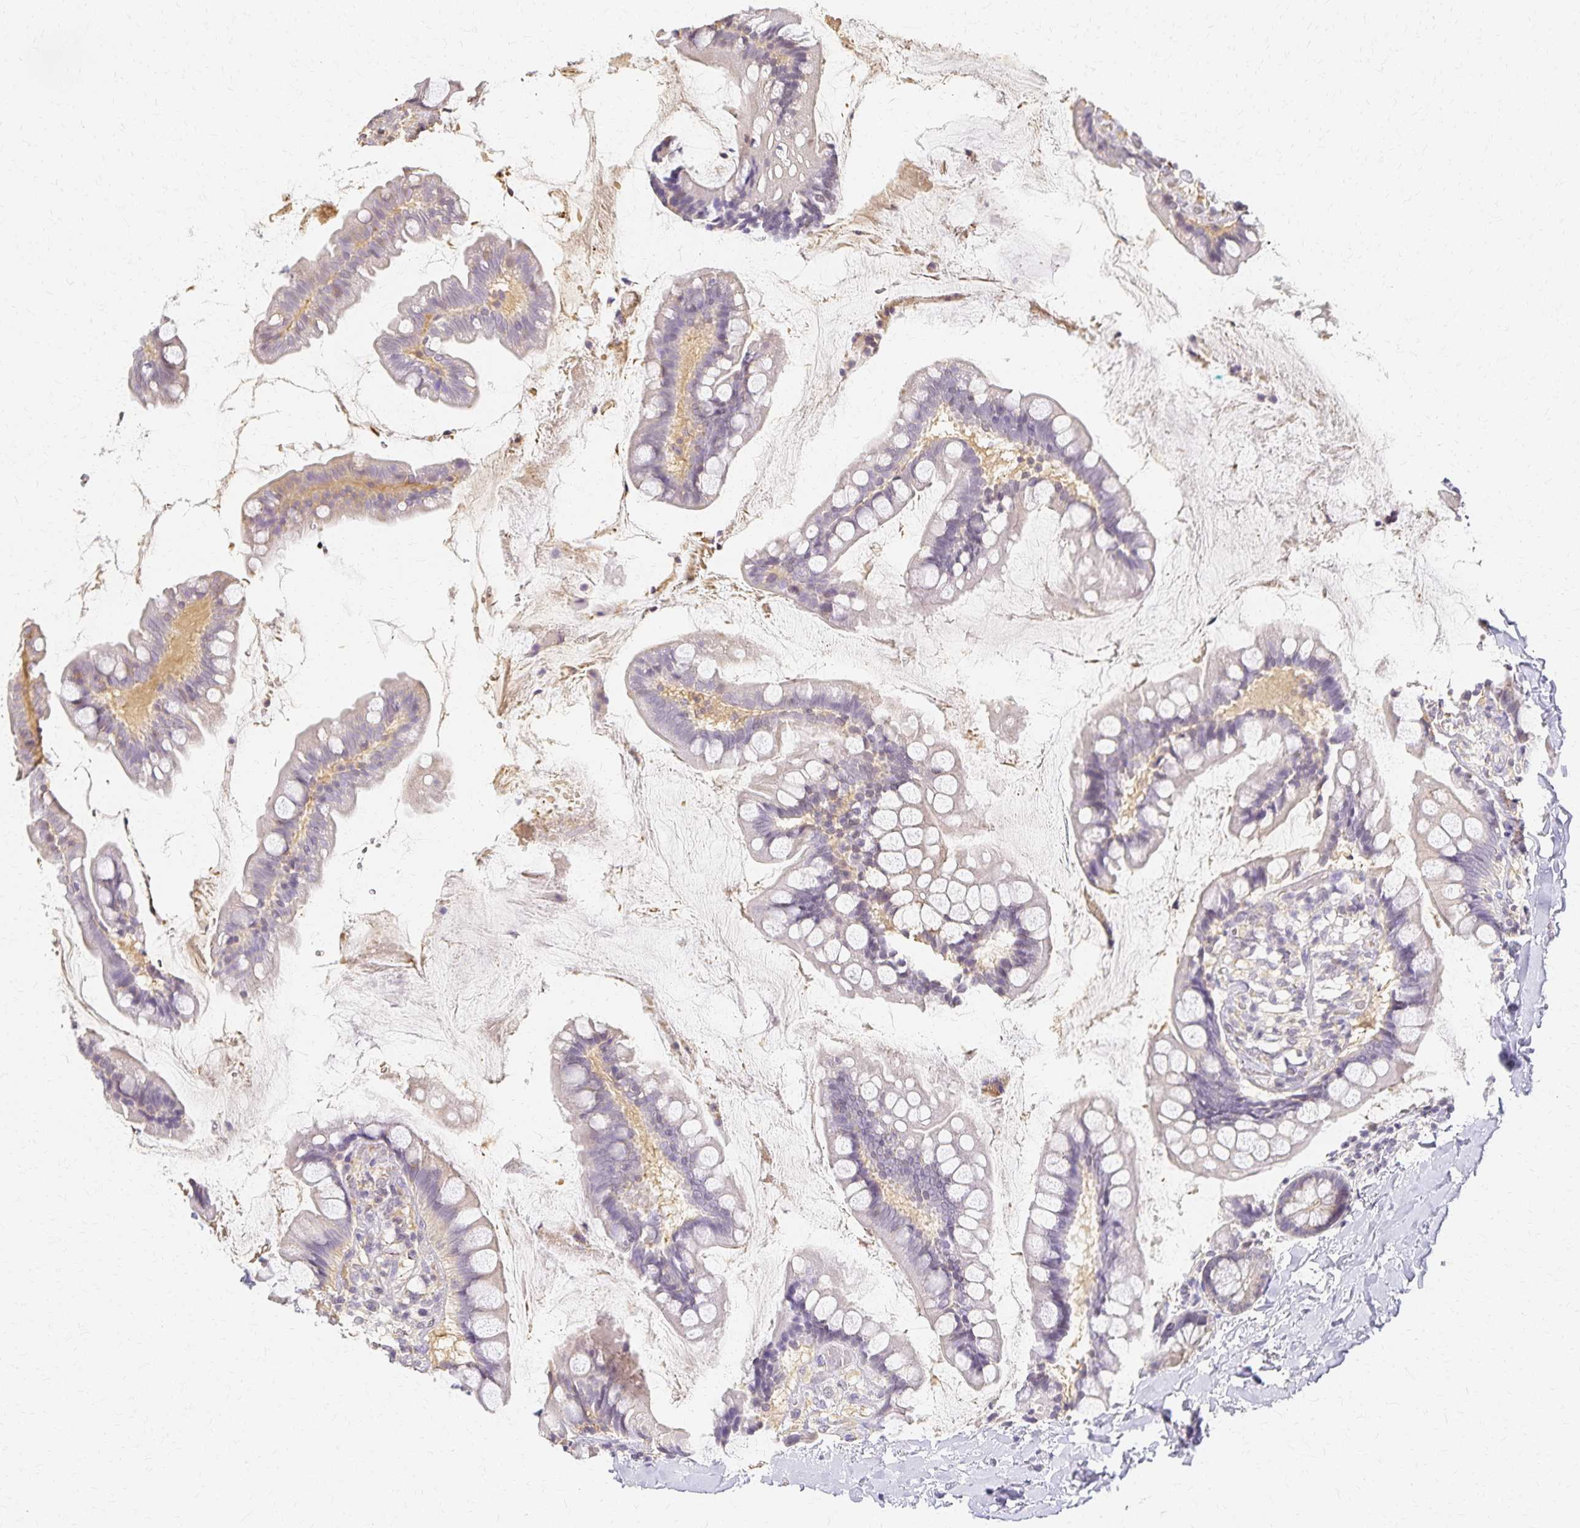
{"staining": {"intensity": "weak", "quantity": "<25%", "location": "cytoplasmic/membranous,nuclear"}, "tissue": "small intestine", "cell_type": "Glandular cells", "image_type": "normal", "snomed": [{"axis": "morphology", "description": "Normal tissue, NOS"}, {"axis": "topography", "description": "Small intestine"}], "caption": "A high-resolution histopathology image shows immunohistochemistry (IHC) staining of unremarkable small intestine, which shows no significant expression in glandular cells.", "gene": "AZGP1", "patient": {"sex": "male", "age": 70}}